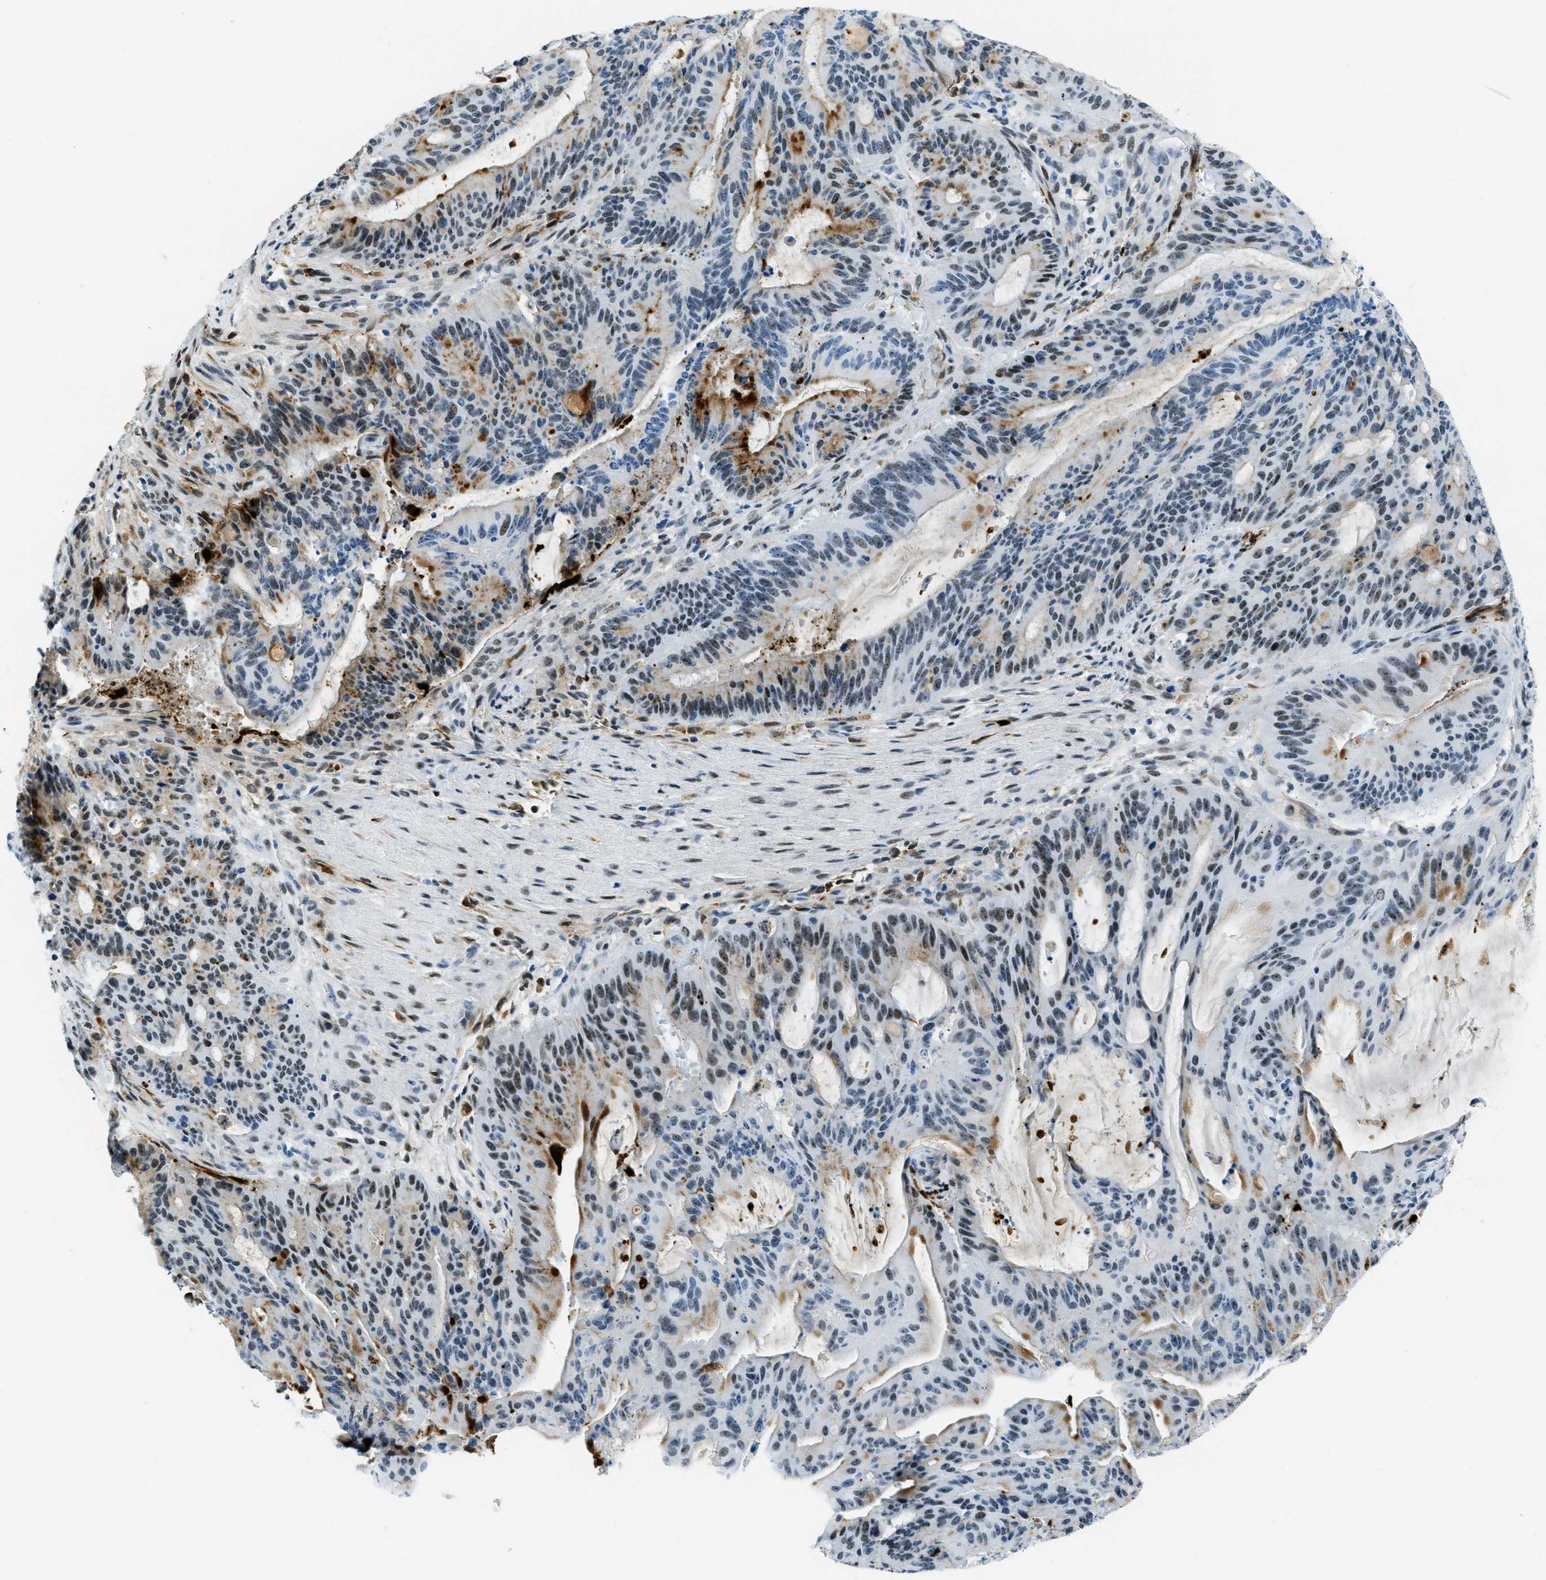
{"staining": {"intensity": "moderate", "quantity": "25%-75%", "location": "cytoplasmic/membranous,nuclear"}, "tissue": "liver cancer", "cell_type": "Tumor cells", "image_type": "cancer", "snomed": [{"axis": "morphology", "description": "Normal tissue, NOS"}, {"axis": "morphology", "description": "Cholangiocarcinoma"}, {"axis": "topography", "description": "Liver"}, {"axis": "topography", "description": "Peripheral nerve tissue"}], "caption": "This is an image of immunohistochemistry staining of liver cancer (cholangiocarcinoma), which shows moderate expression in the cytoplasmic/membranous and nuclear of tumor cells.", "gene": "PLA2G2A", "patient": {"sex": "female", "age": 73}}